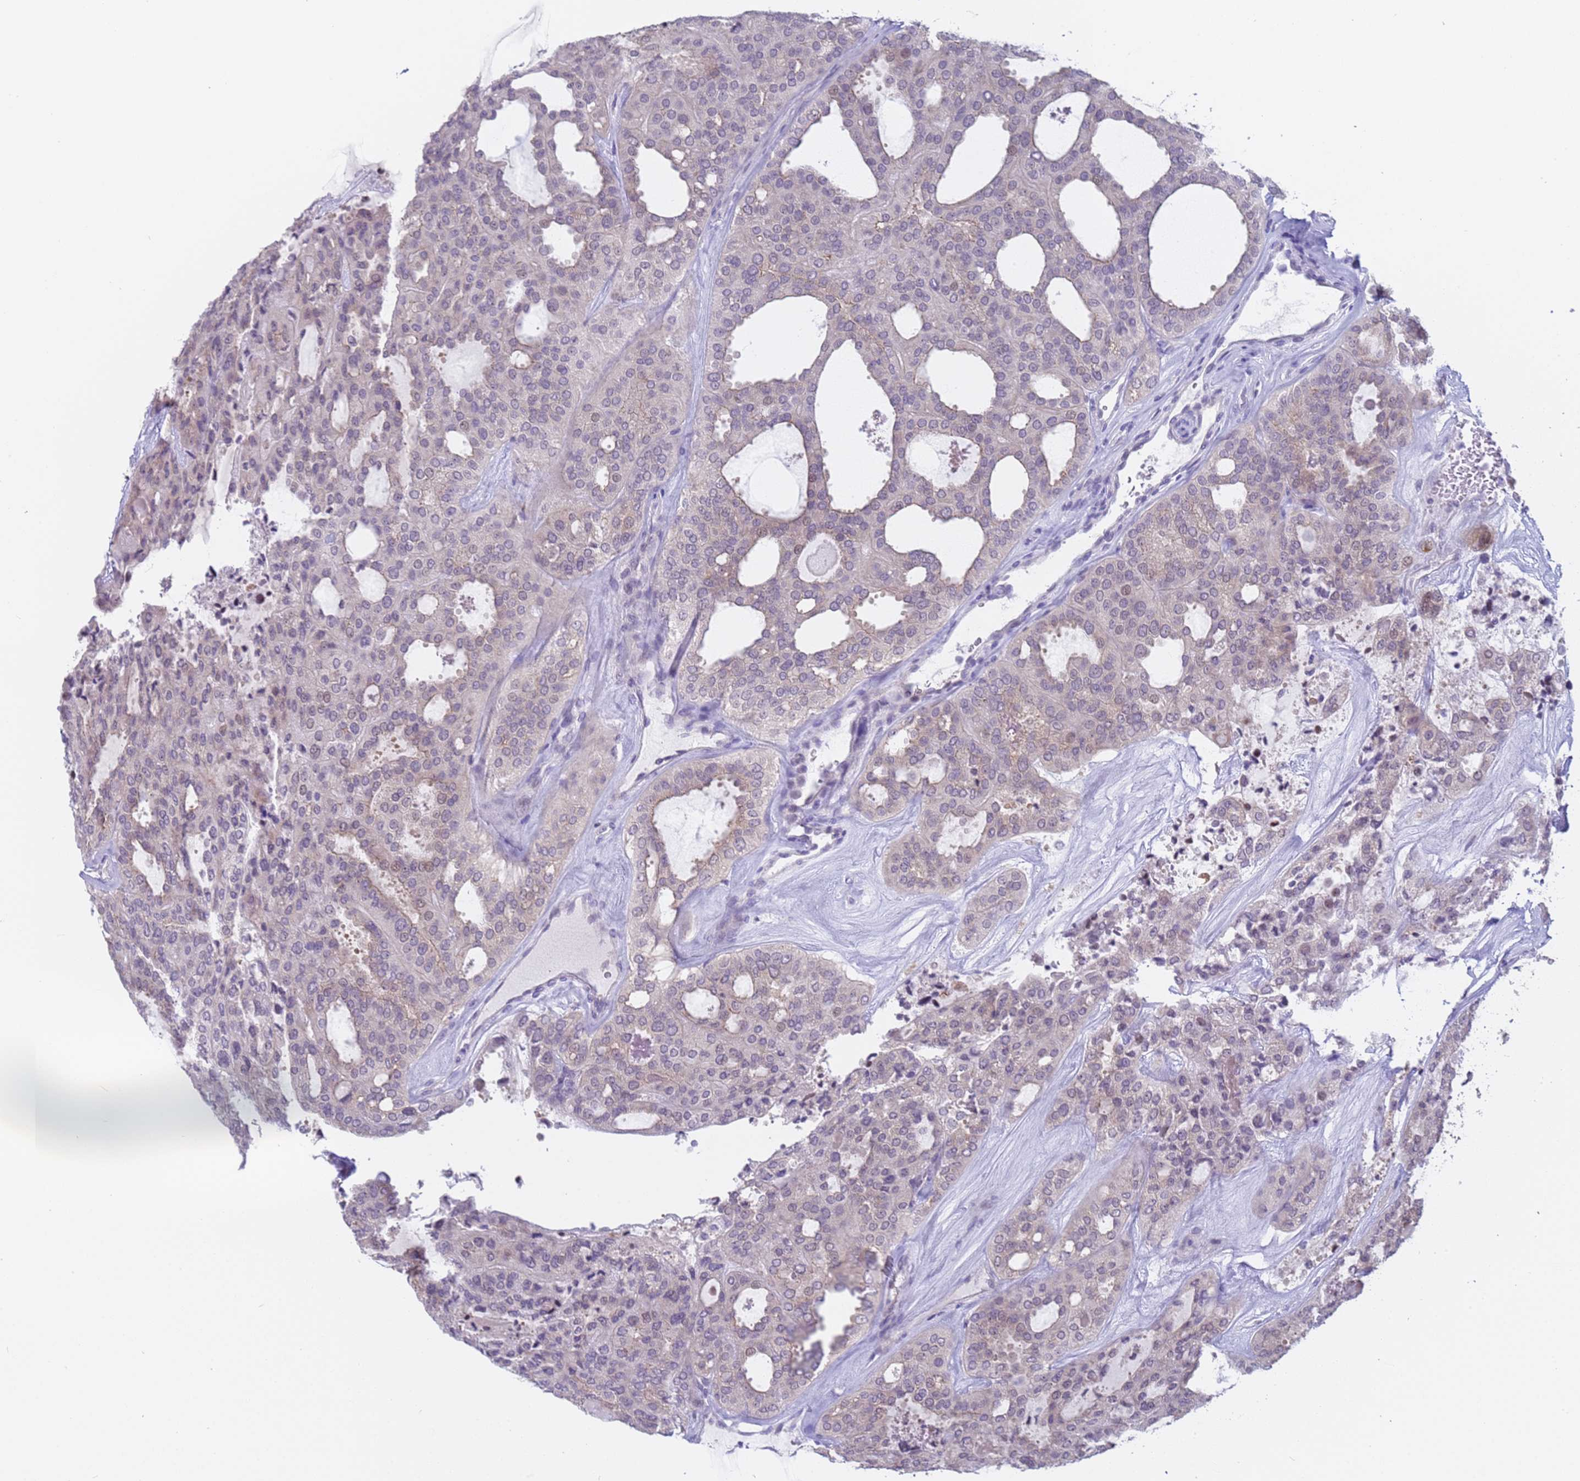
{"staining": {"intensity": "negative", "quantity": "none", "location": "none"}, "tissue": "thyroid cancer", "cell_type": "Tumor cells", "image_type": "cancer", "snomed": [{"axis": "morphology", "description": "Follicular adenoma carcinoma, NOS"}, {"axis": "topography", "description": "Thyroid gland"}], "caption": "IHC of thyroid cancer exhibits no positivity in tumor cells. (Stains: DAB (3,3'-diaminobenzidine) immunohistochemistry (IHC) with hematoxylin counter stain, Microscopy: brightfield microscopy at high magnification).", "gene": "VWA3A", "patient": {"sex": "male", "age": 75}}